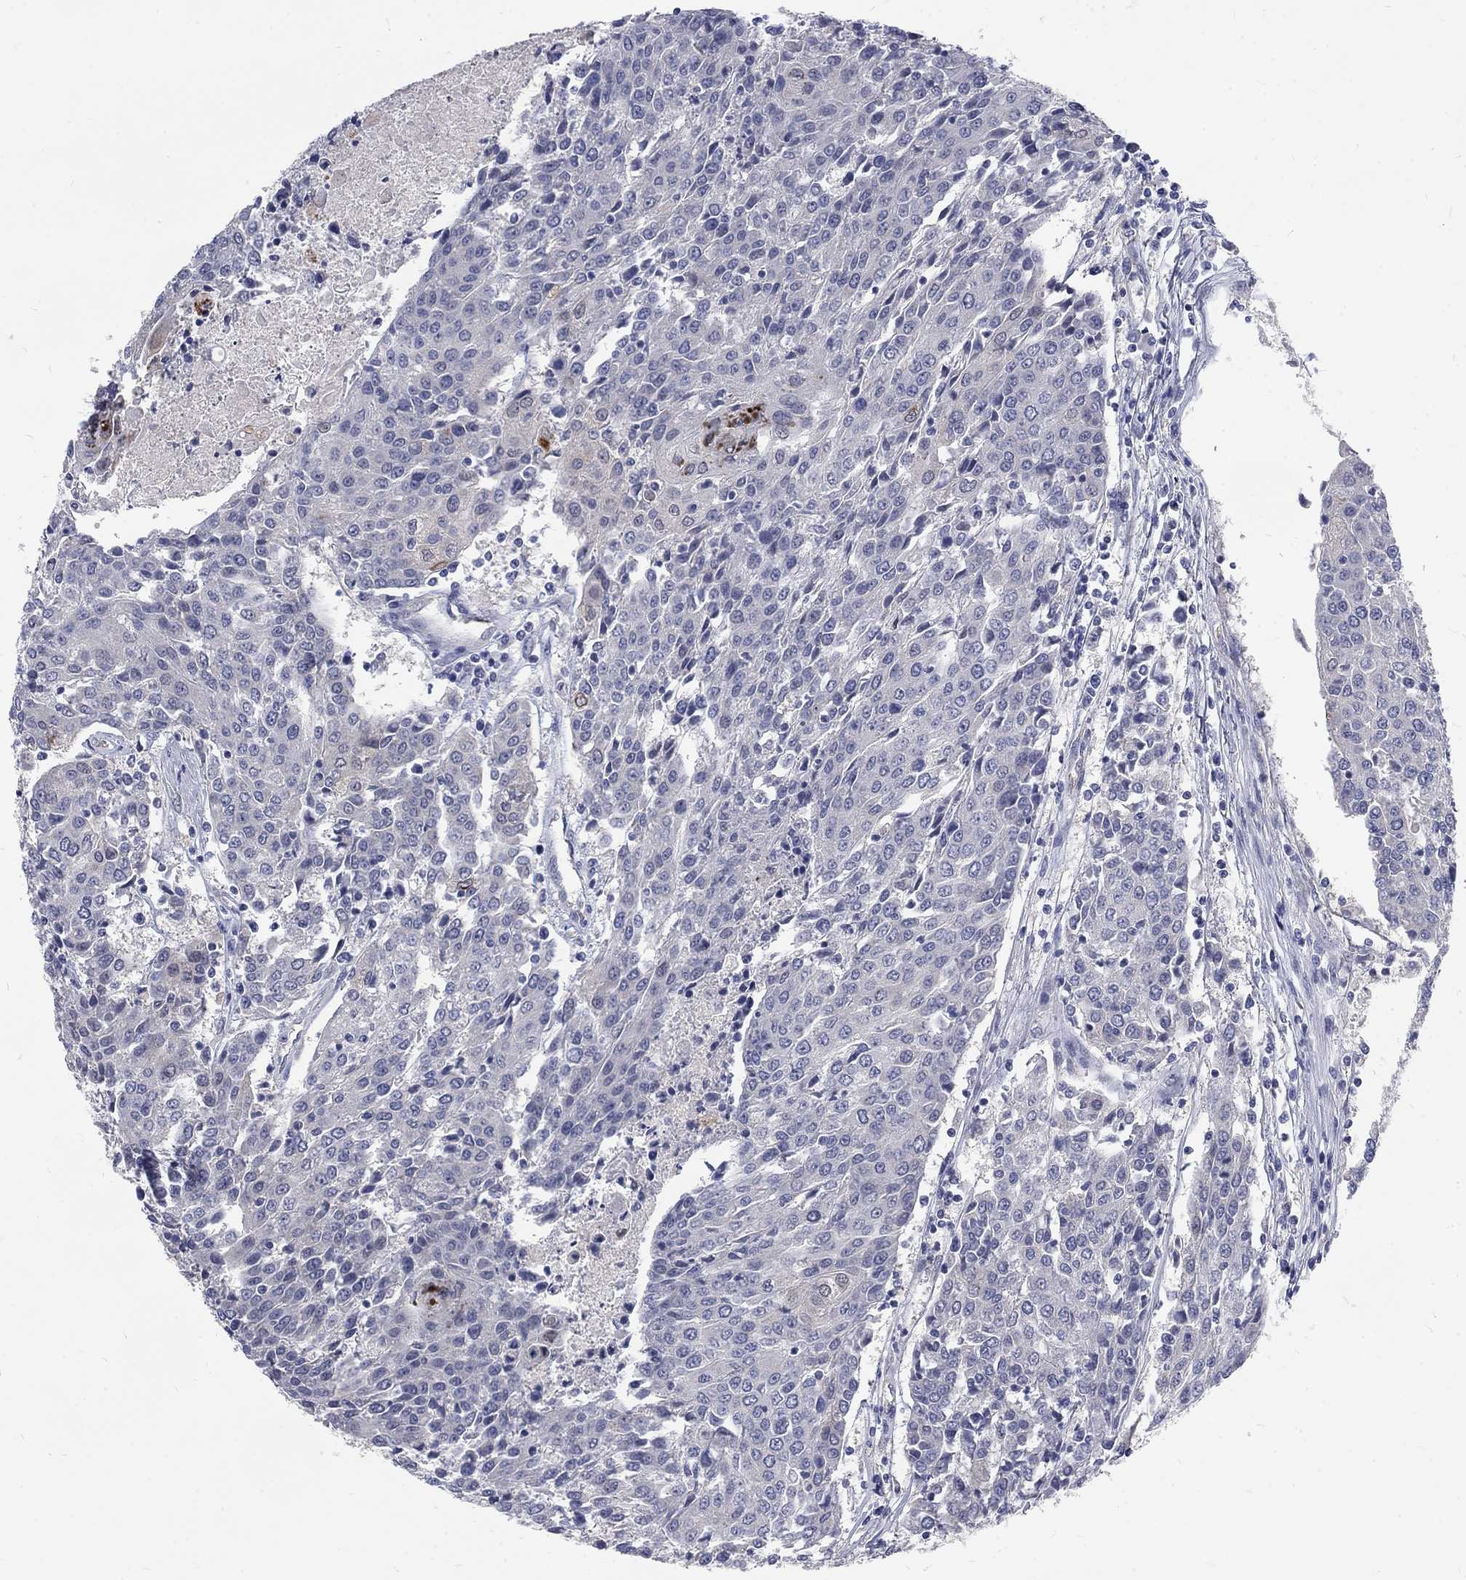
{"staining": {"intensity": "negative", "quantity": "none", "location": "none"}, "tissue": "urothelial cancer", "cell_type": "Tumor cells", "image_type": "cancer", "snomed": [{"axis": "morphology", "description": "Urothelial carcinoma, High grade"}, {"axis": "topography", "description": "Urinary bladder"}], "caption": "DAB immunohistochemical staining of human urothelial cancer reveals no significant expression in tumor cells. (DAB (3,3'-diaminobenzidine) immunohistochemistry, high magnification).", "gene": "PHKA1", "patient": {"sex": "female", "age": 85}}